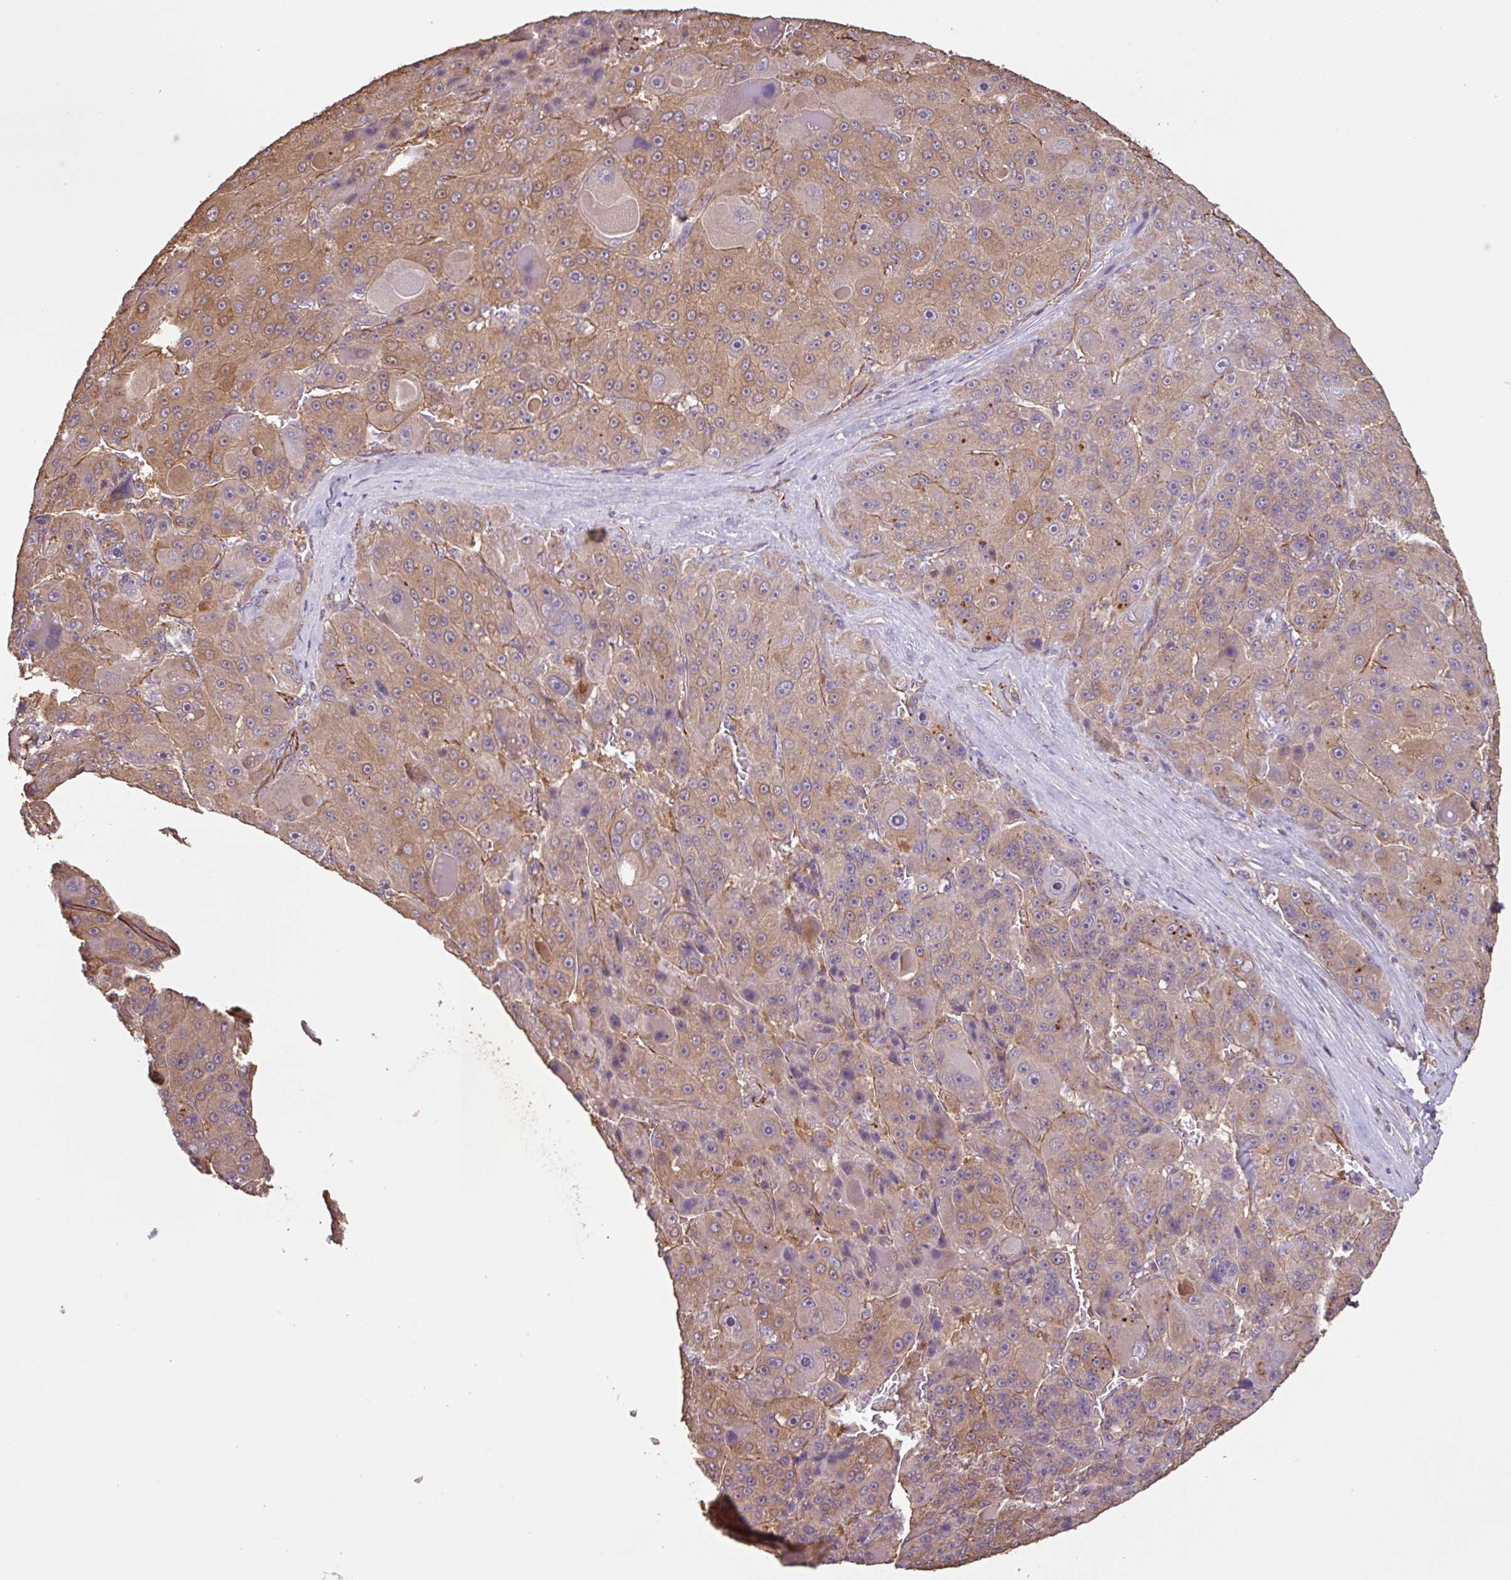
{"staining": {"intensity": "moderate", "quantity": ">75%", "location": "cytoplasmic/membranous"}, "tissue": "liver cancer", "cell_type": "Tumor cells", "image_type": "cancer", "snomed": [{"axis": "morphology", "description": "Carcinoma, Hepatocellular, NOS"}, {"axis": "topography", "description": "Liver"}], "caption": "About >75% of tumor cells in liver hepatocellular carcinoma show moderate cytoplasmic/membranous protein expression as visualized by brown immunohistochemical staining.", "gene": "ZNF790", "patient": {"sex": "male", "age": 76}}